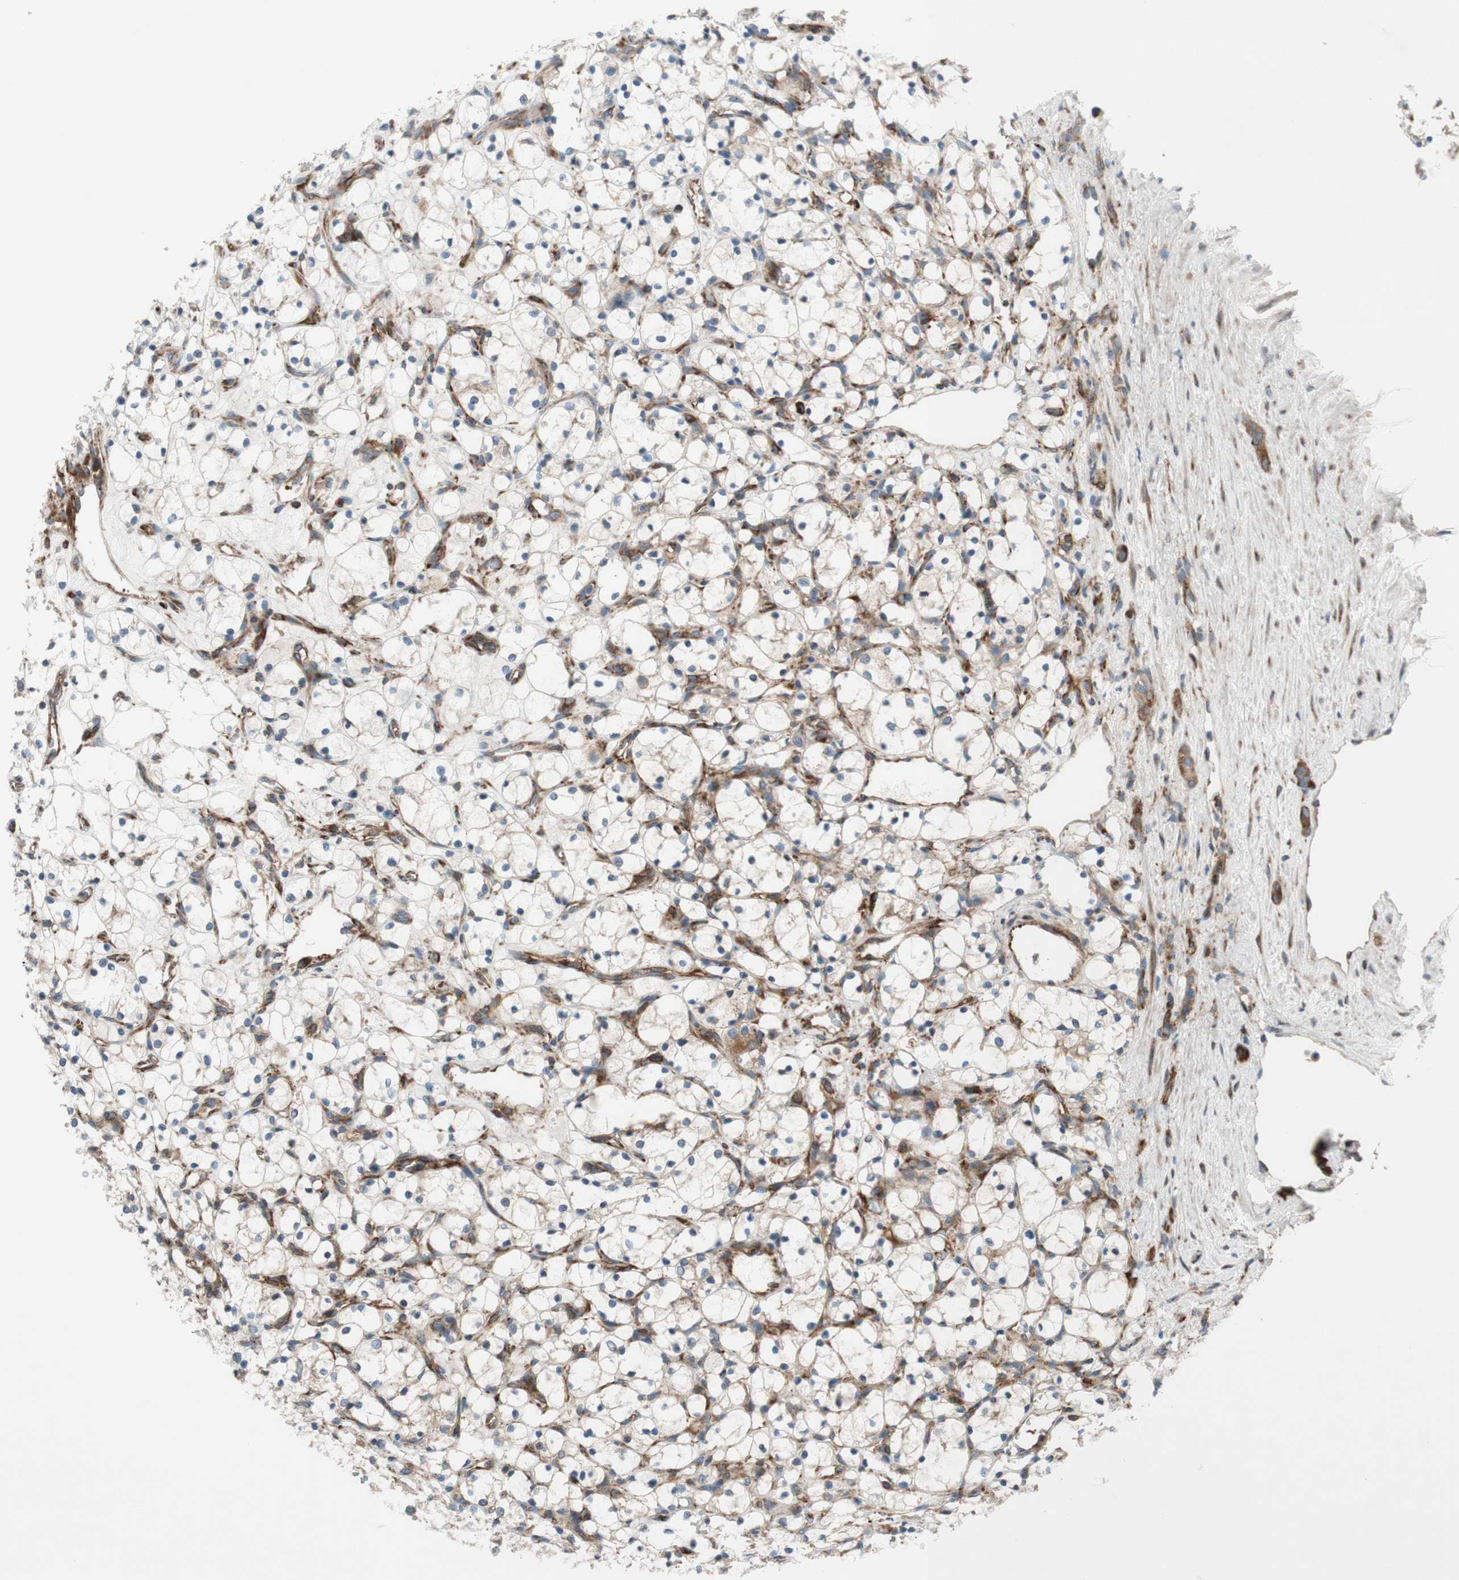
{"staining": {"intensity": "weak", "quantity": "25%-75%", "location": "cytoplasmic/membranous"}, "tissue": "renal cancer", "cell_type": "Tumor cells", "image_type": "cancer", "snomed": [{"axis": "morphology", "description": "Adenocarcinoma, NOS"}, {"axis": "topography", "description": "Kidney"}], "caption": "Adenocarcinoma (renal) stained with DAB (3,3'-diaminobenzidine) immunohistochemistry displays low levels of weak cytoplasmic/membranous staining in about 25%-75% of tumor cells. The staining was performed using DAB (3,3'-diaminobenzidine), with brown indicating positive protein expression. Nuclei are stained blue with hematoxylin.", "gene": "CCN4", "patient": {"sex": "female", "age": 69}}